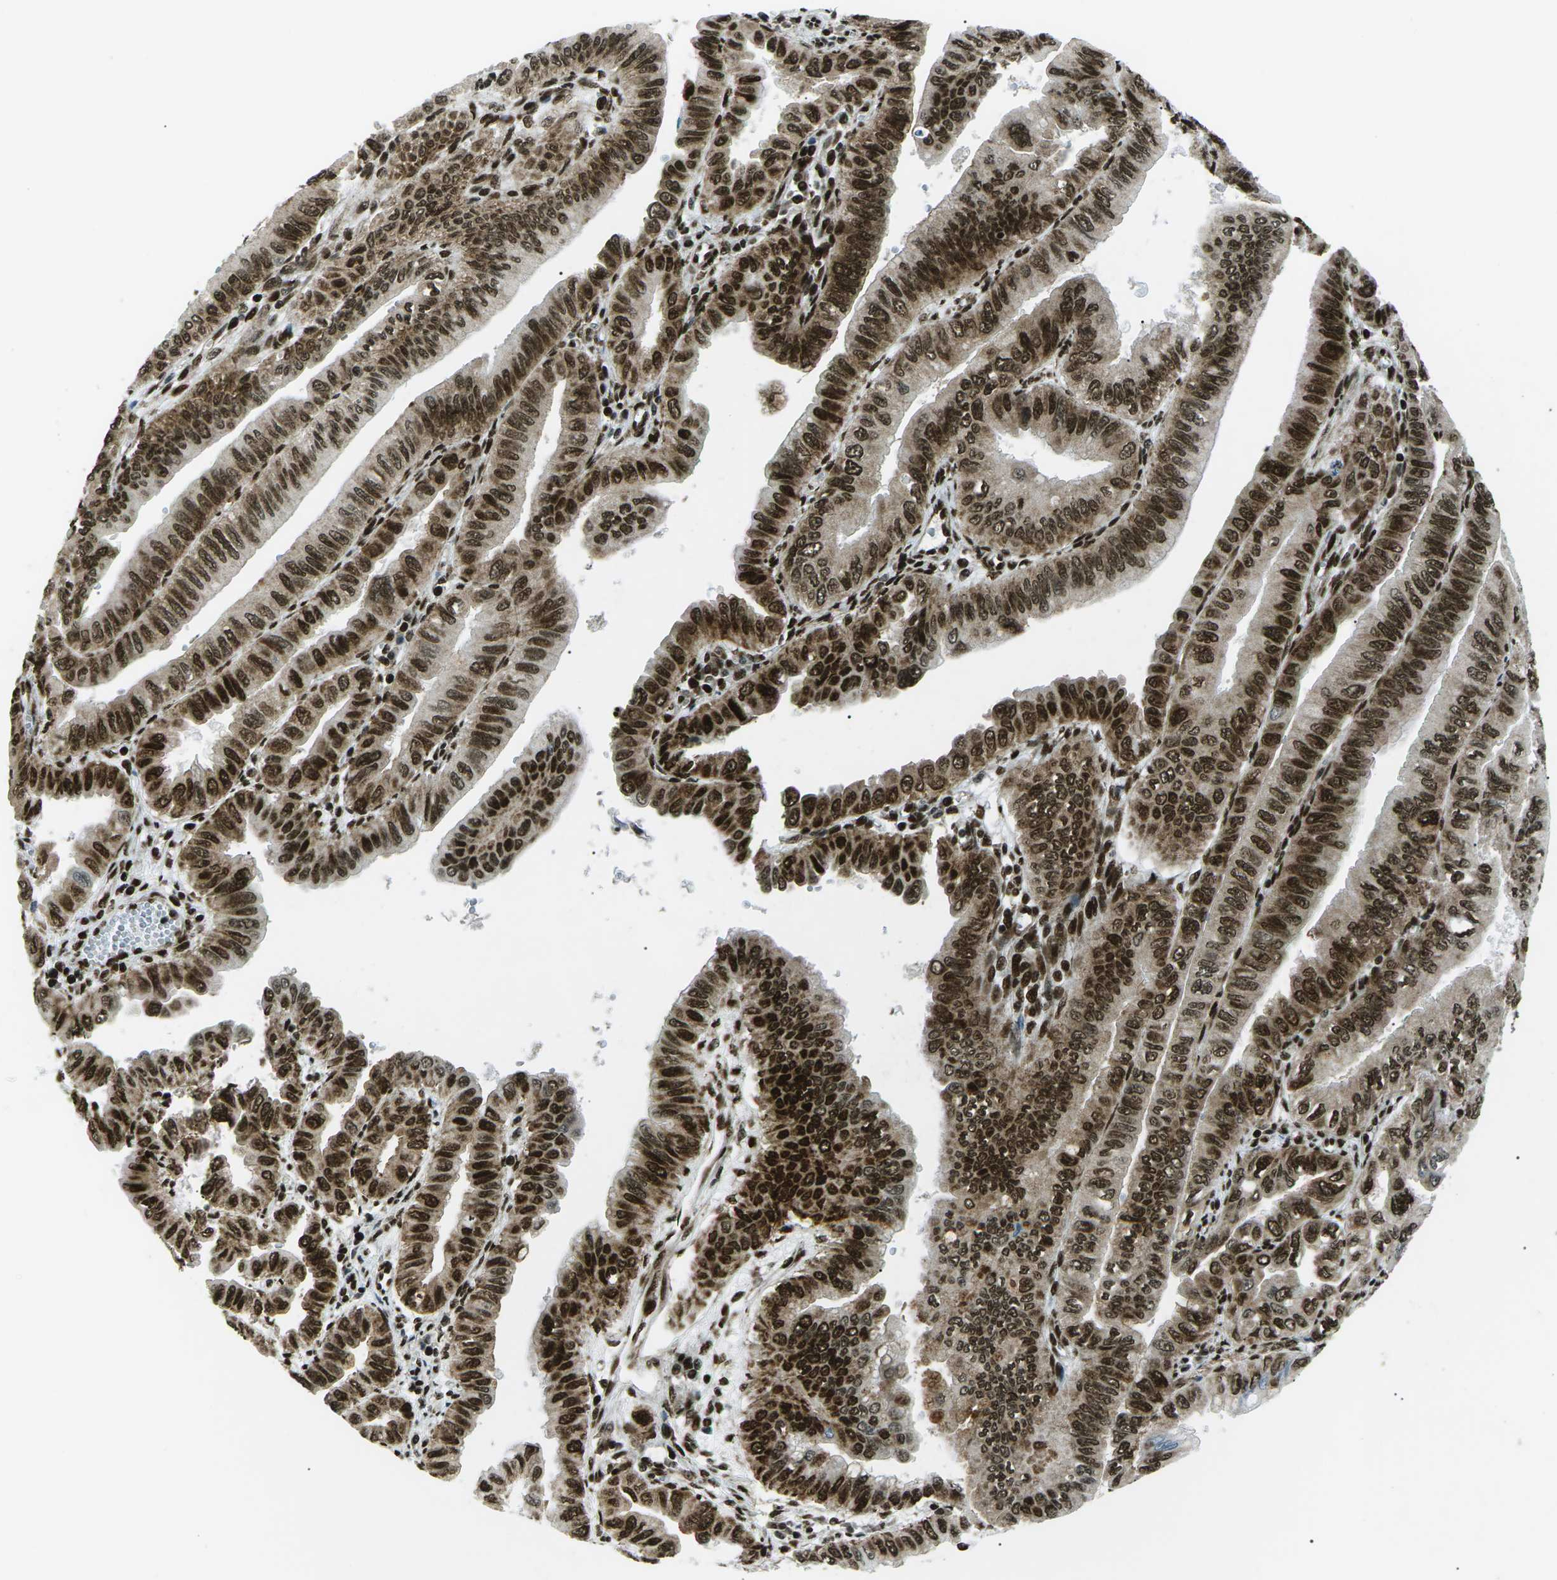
{"staining": {"intensity": "strong", "quantity": ">75%", "location": "cytoplasmic/membranous,nuclear"}, "tissue": "pancreatic cancer", "cell_type": "Tumor cells", "image_type": "cancer", "snomed": [{"axis": "morphology", "description": "Normal tissue, NOS"}, {"axis": "topography", "description": "Lymph node"}], "caption": "Brown immunohistochemical staining in human pancreatic cancer displays strong cytoplasmic/membranous and nuclear positivity in approximately >75% of tumor cells. Using DAB (brown) and hematoxylin (blue) stains, captured at high magnification using brightfield microscopy.", "gene": "HNRNPK", "patient": {"sex": "male", "age": 50}}